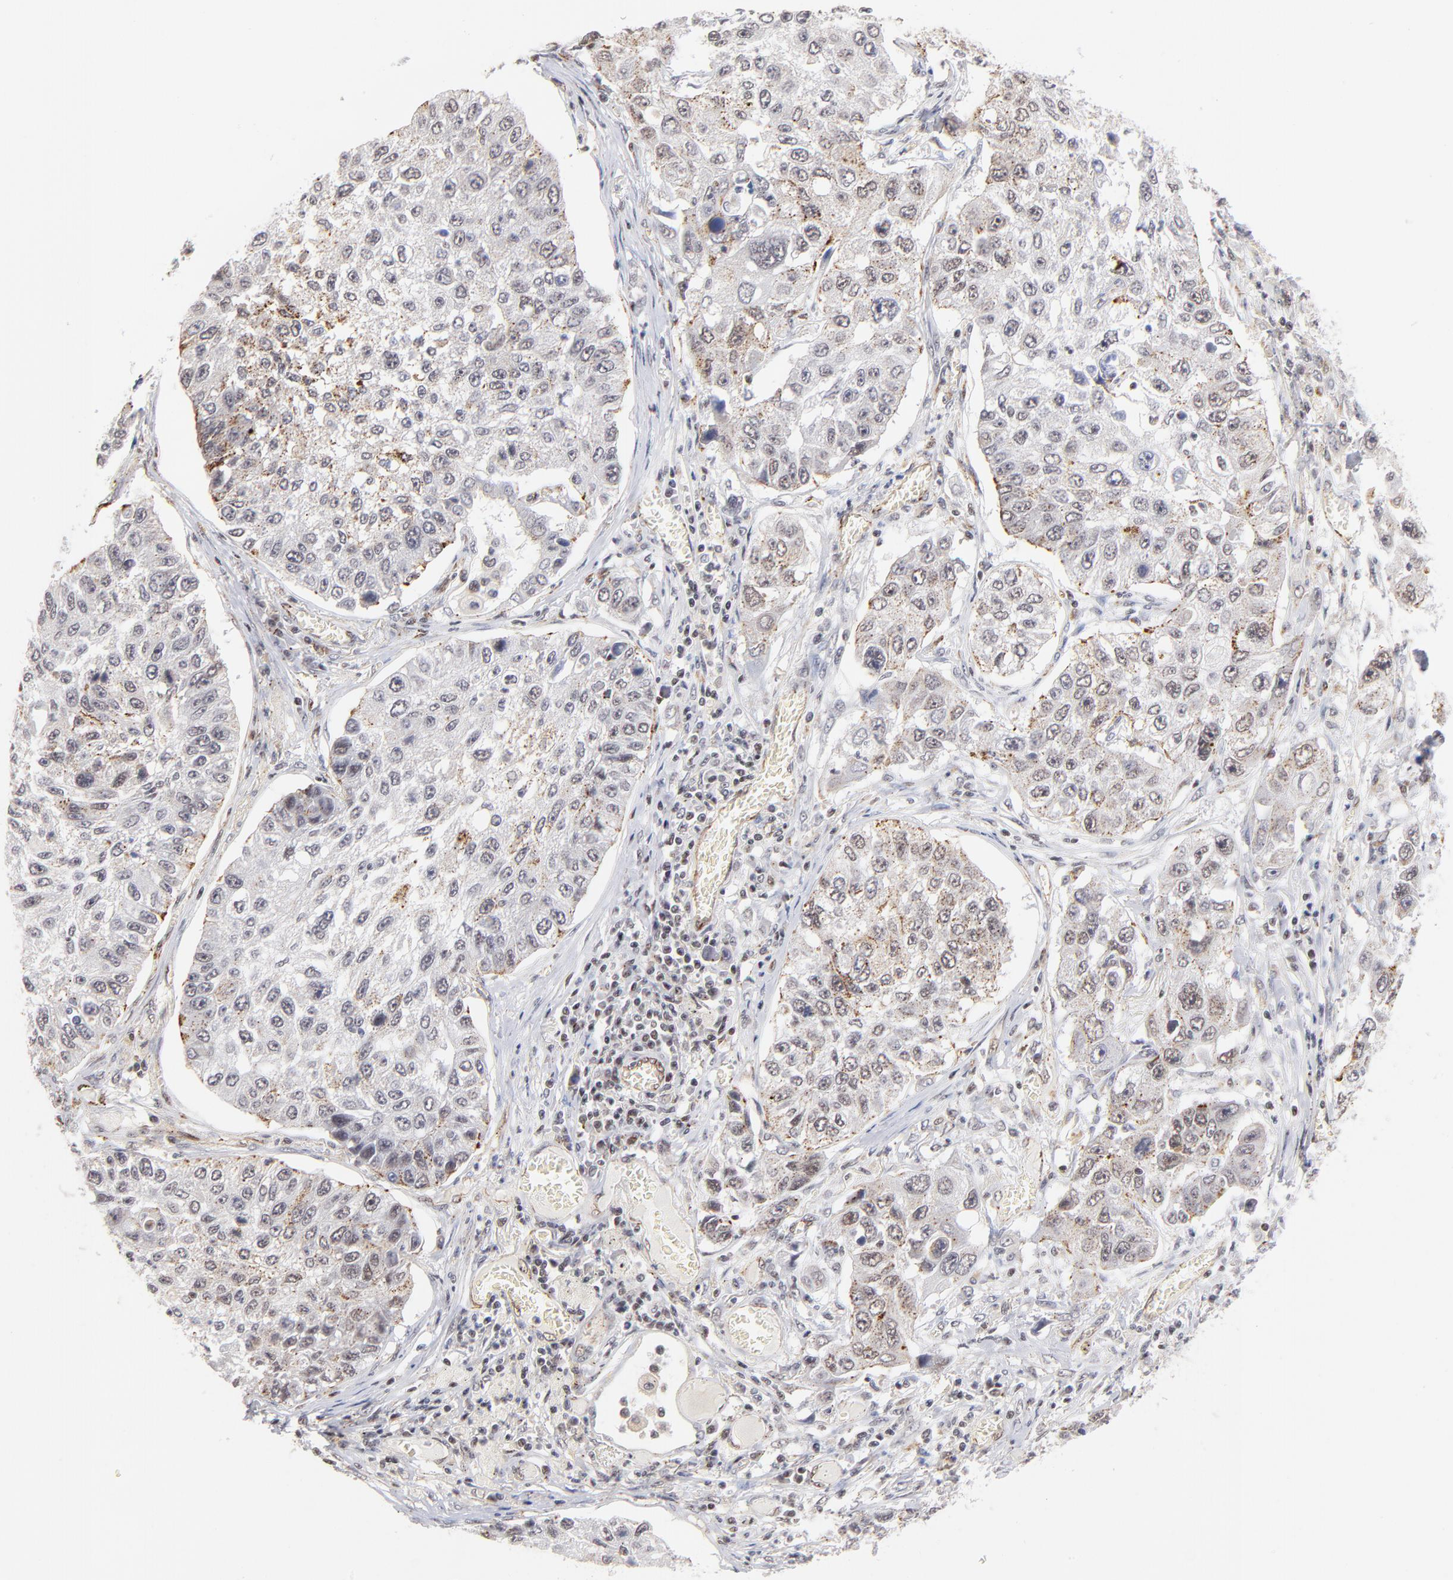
{"staining": {"intensity": "weak", "quantity": "<25%", "location": "cytoplasmic/membranous,nuclear"}, "tissue": "lung cancer", "cell_type": "Tumor cells", "image_type": "cancer", "snomed": [{"axis": "morphology", "description": "Squamous cell carcinoma, NOS"}, {"axis": "topography", "description": "Lung"}], "caption": "Tumor cells are negative for protein expression in human lung cancer (squamous cell carcinoma).", "gene": "GABPA", "patient": {"sex": "male", "age": 71}}